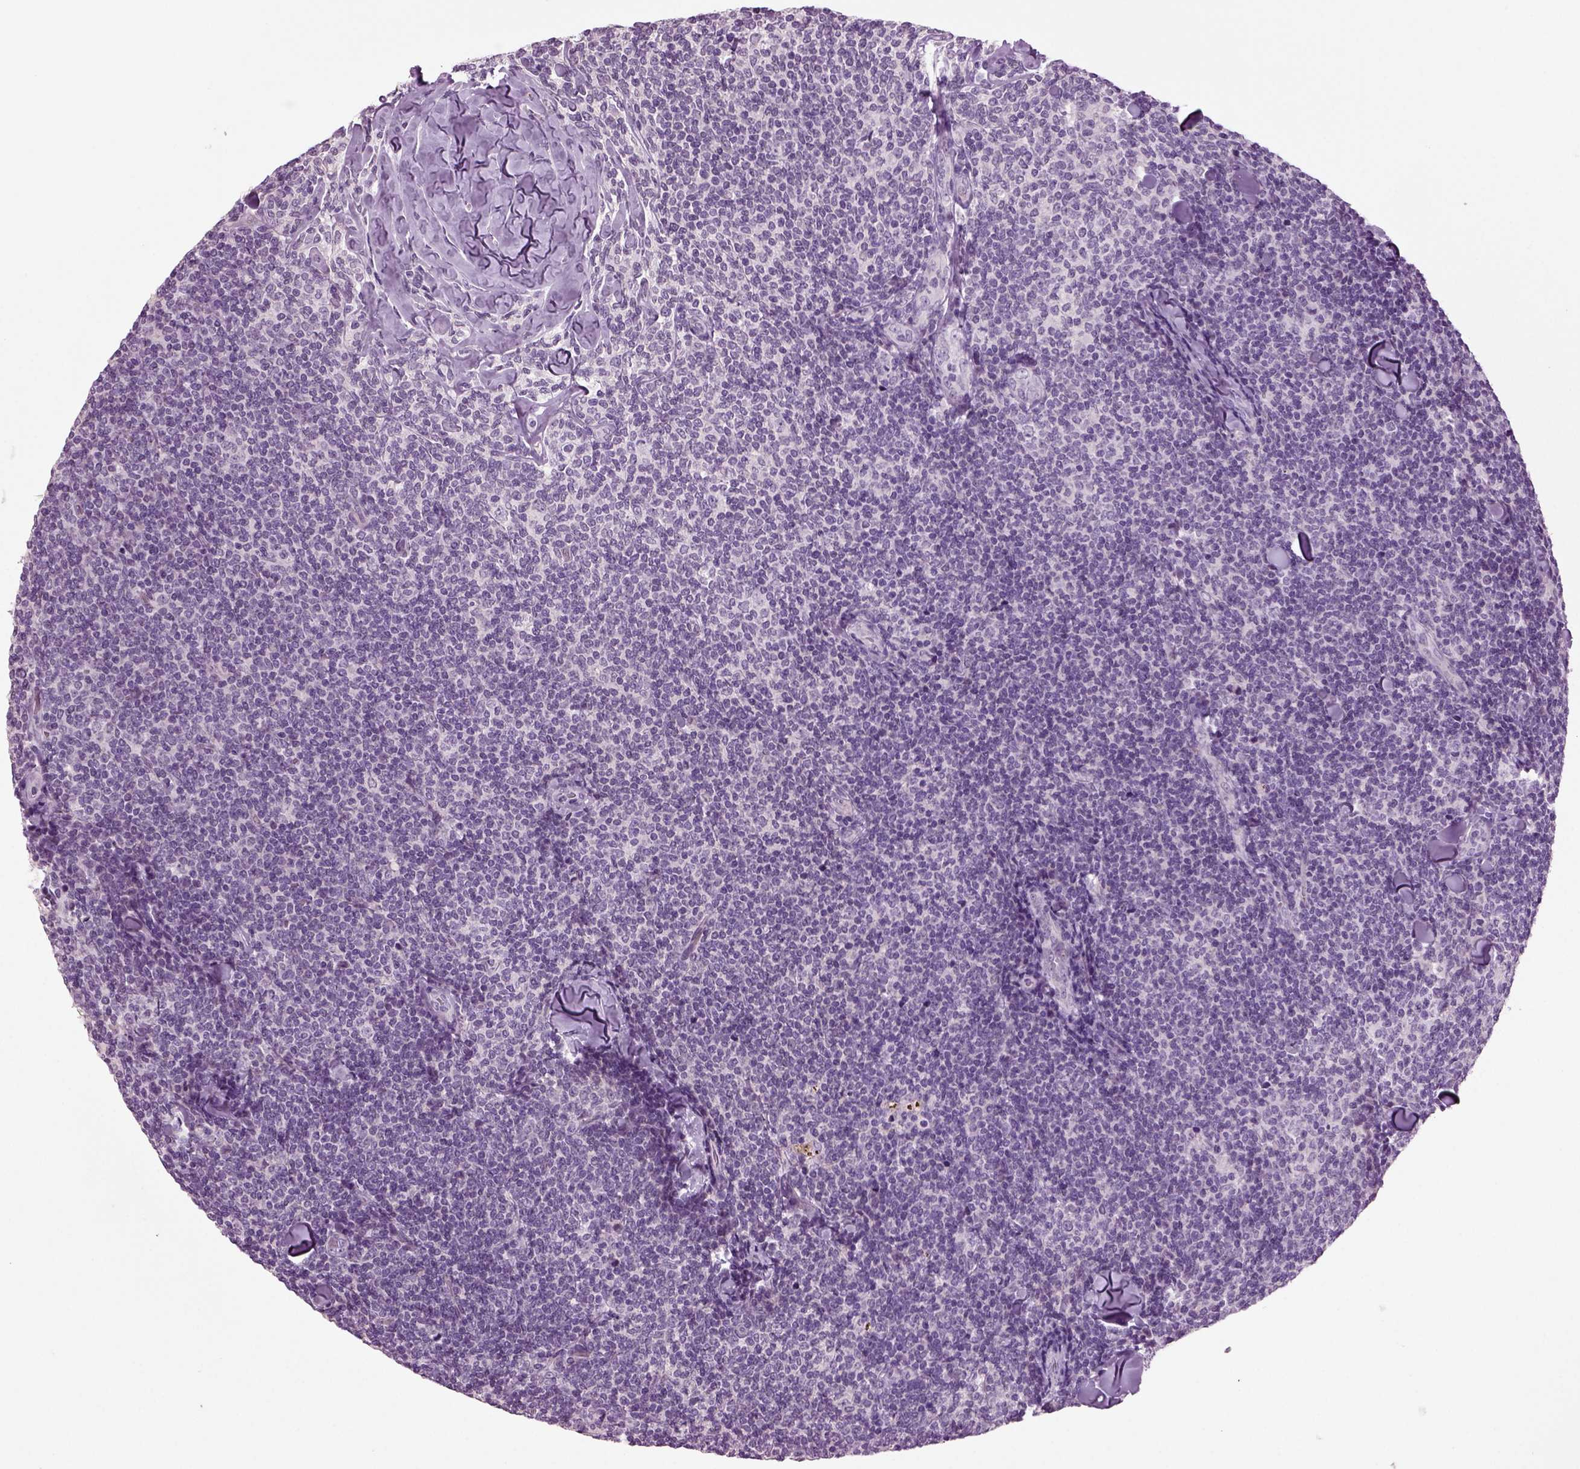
{"staining": {"intensity": "negative", "quantity": "none", "location": "none"}, "tissue": "lymphoma", "cell_type": "Tumor cells", "image_type": "cancer", "snomed": [{"axis": "morphology", "description": "Malignant lymphoma, non-Hodgkin's type, Low grade"}, {"axis": "topography", "description": "Lymph node"}], "caption": "Human low-grade malignant lymphoma, non-Hodgkin's type stained for a protein using IHC exhibits no staining in tumor cells.", "gene": "COL9A2", "patient": {"sex": "female", "age": 56}}